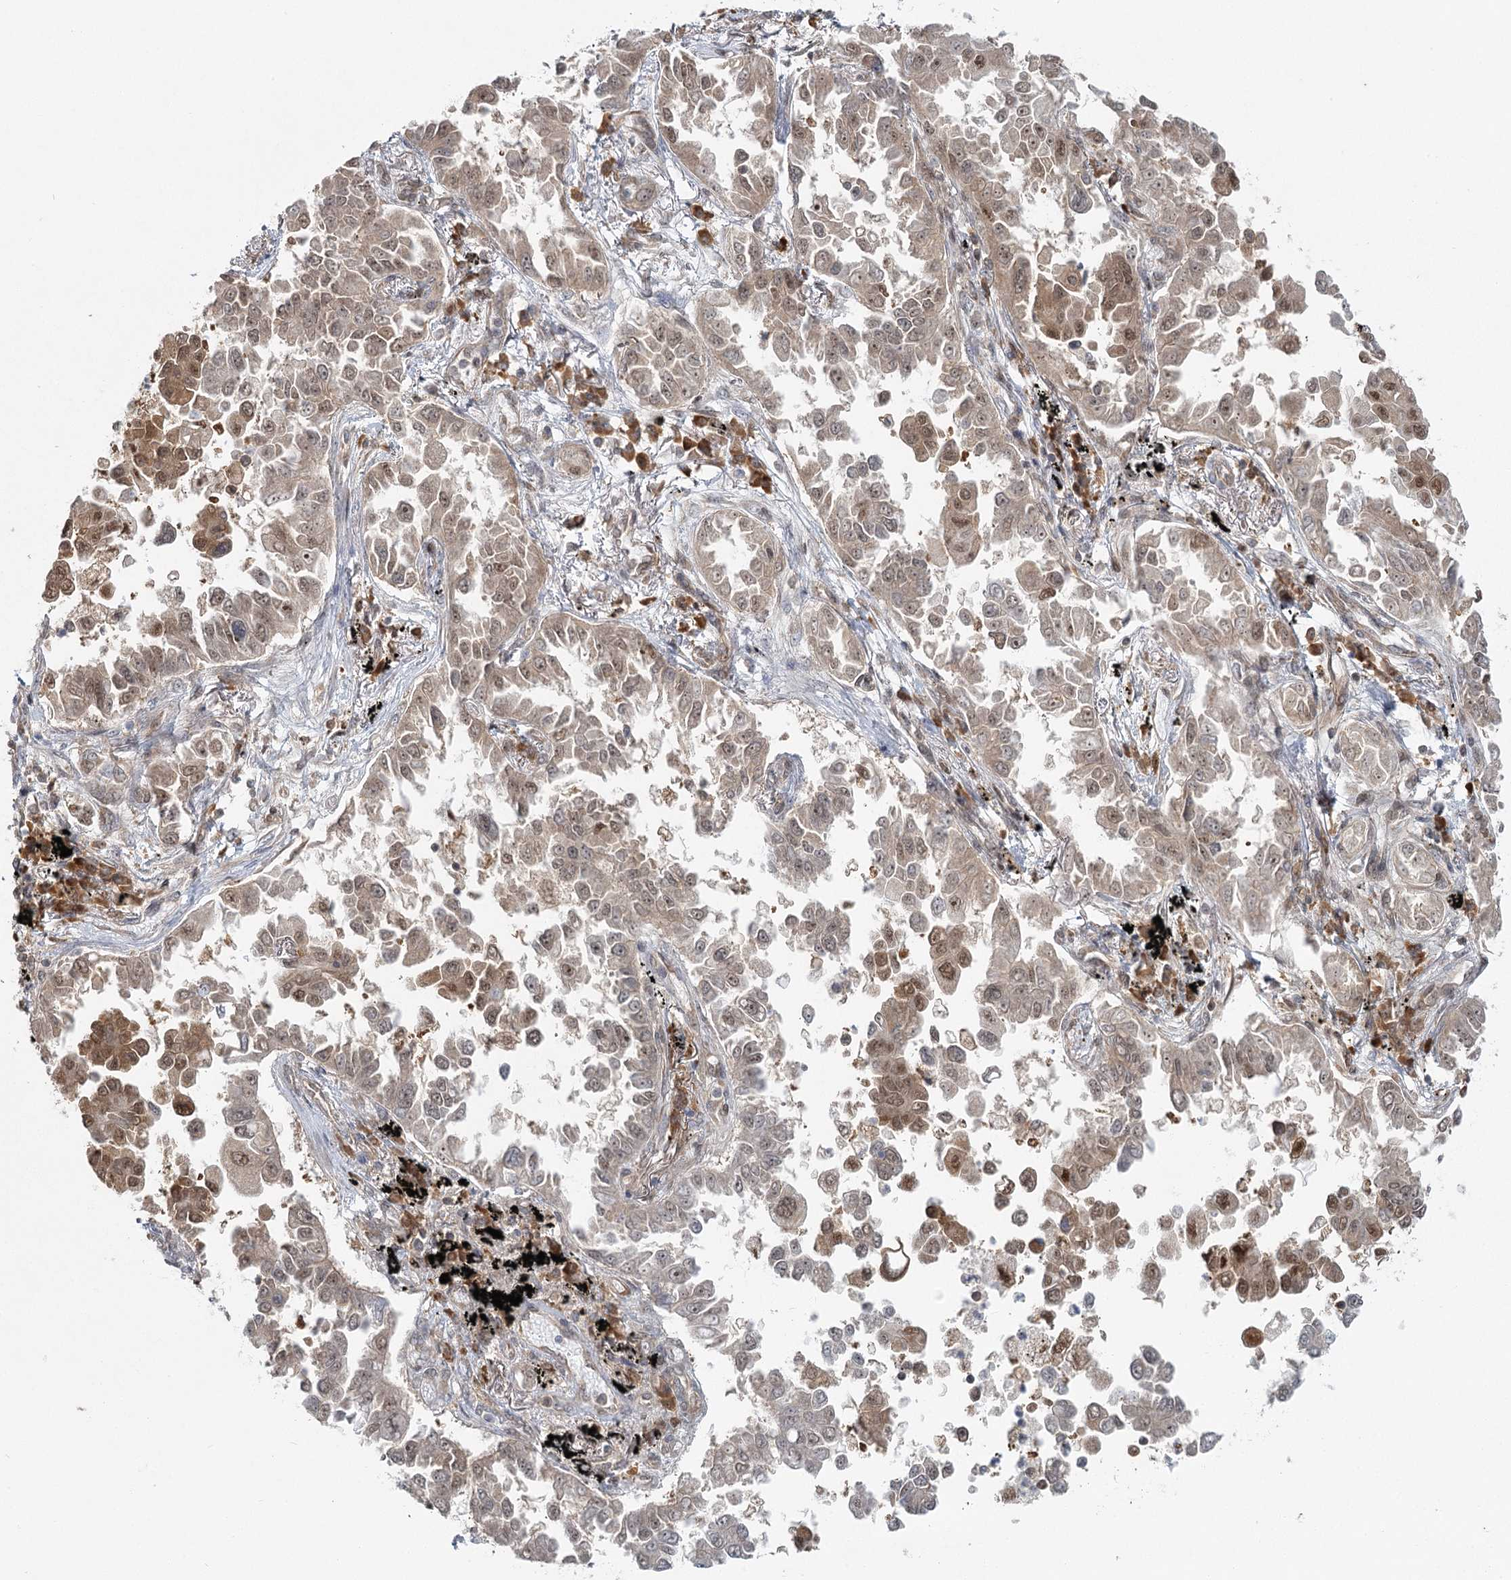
{"staining": {"intensity": "moderate", "quantity": ">75%", "location": "cytoplasmic/membranous,nuclear"}, "tissue": "lung cancer", "cell_type": "Tumor cells", "image_type": "cancer", "snomed": [{"axis": "morphology", "description": "Adenocarcinoma, NOS"}, {"axis": "topography", "description": "Lung"}], "caption": "DAB (3,3'-diaminobenzidine) immunohistochemical staining of adenocarcinoma (lung) reveals moderate cytoplasmic/membranous and nuclear protein expression in about >75% of tumor cells.", "gene": "THNSL1", "patient": {"sex": "female", "age": 67}}